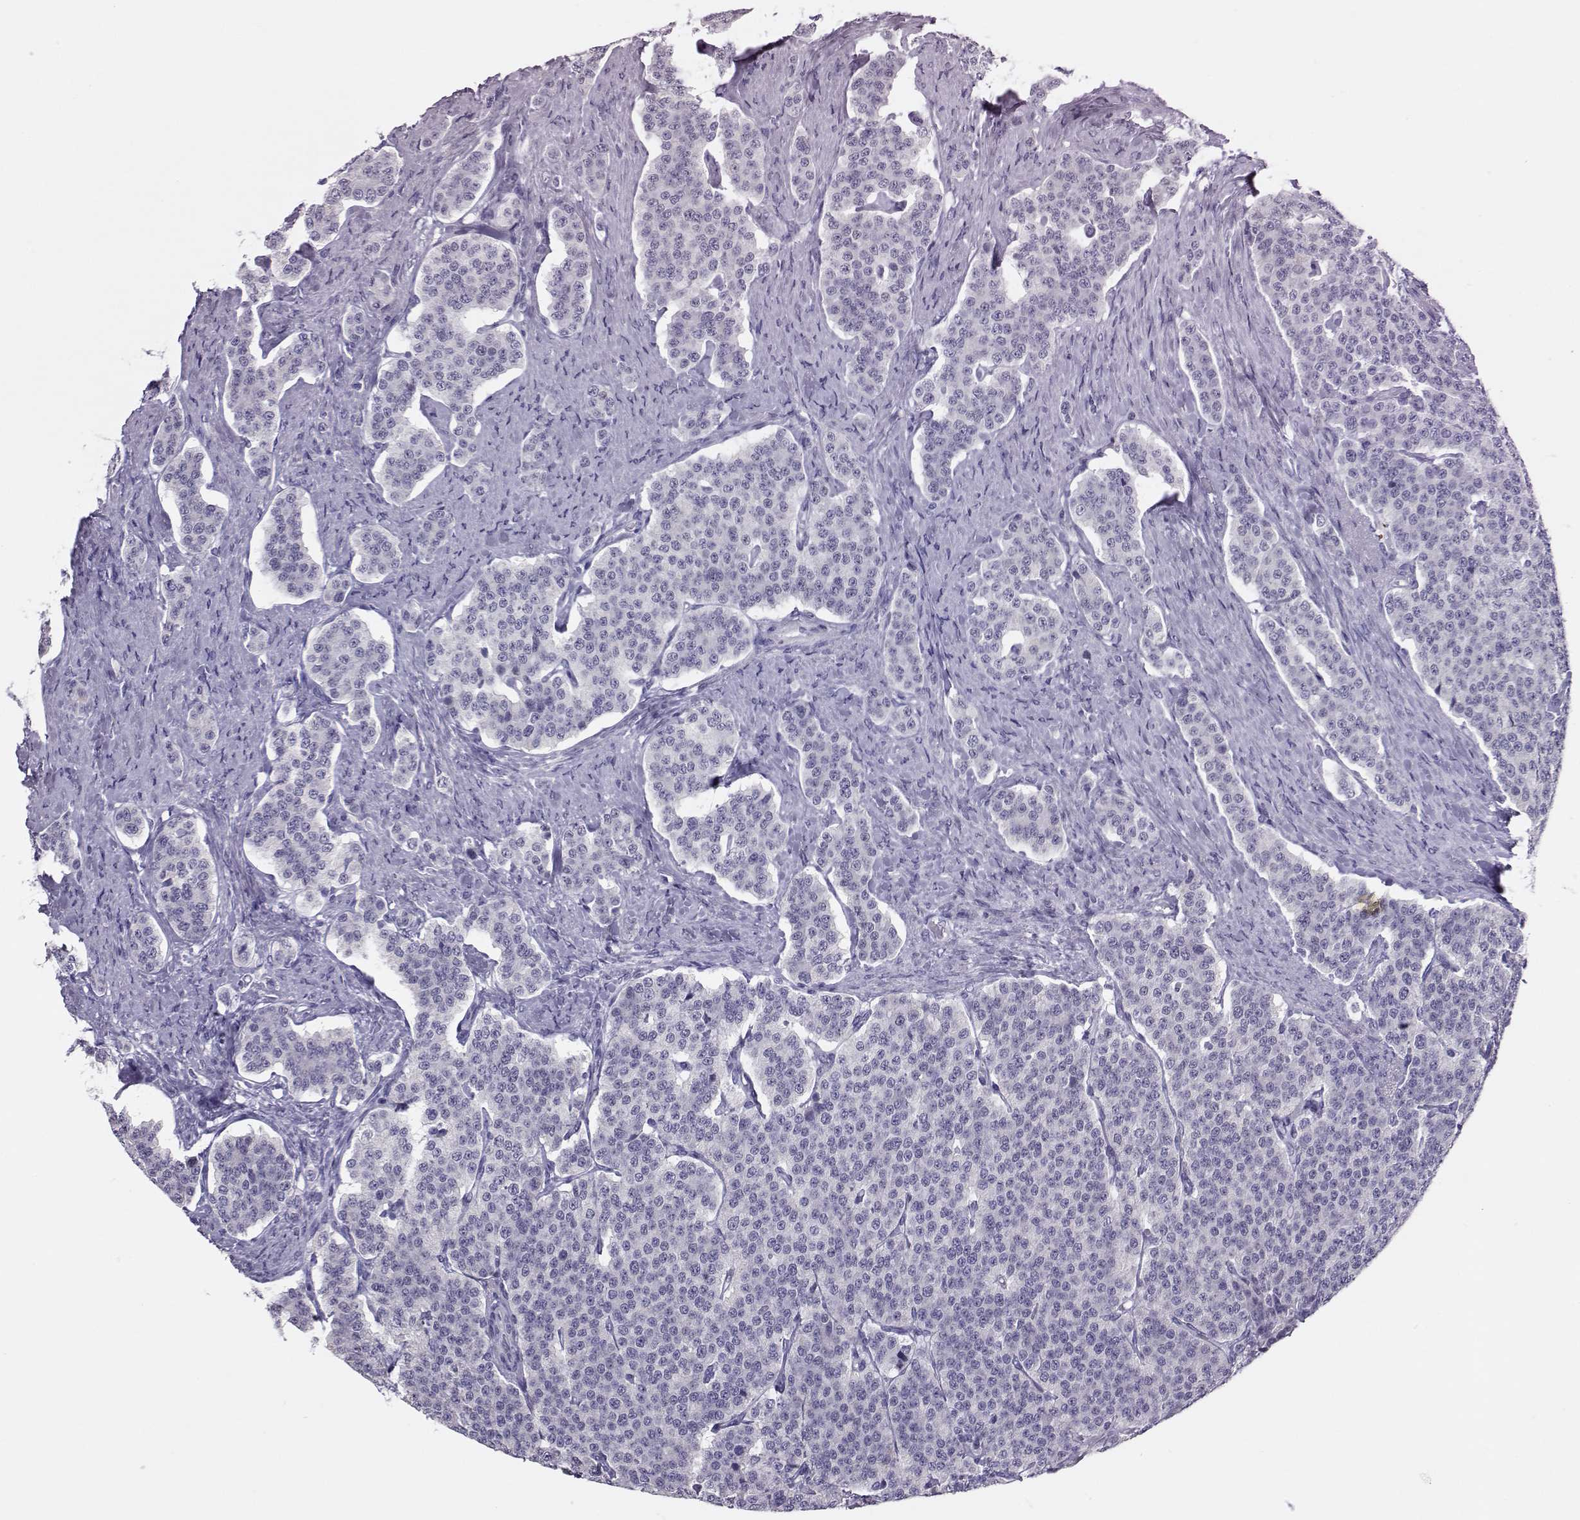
{"staining": {"intensity": "negative", "quantity": "none", "location": "none"}, "tissue": "carcinoid", "cell_type": "Tumor cells", "image_type": "cancer", "snomed": [{"axis": "morphology", "description": "Carcinoid, malignant, NOS"}, {"axis": "topography", "description": "Small intestine"}], "caption": "A micrograph of carcinoid stained for a protein exhibits no brown staining in tumor cells.", "gene": "DNAAF1", "patient": {"sex": "female", "age": 58}}